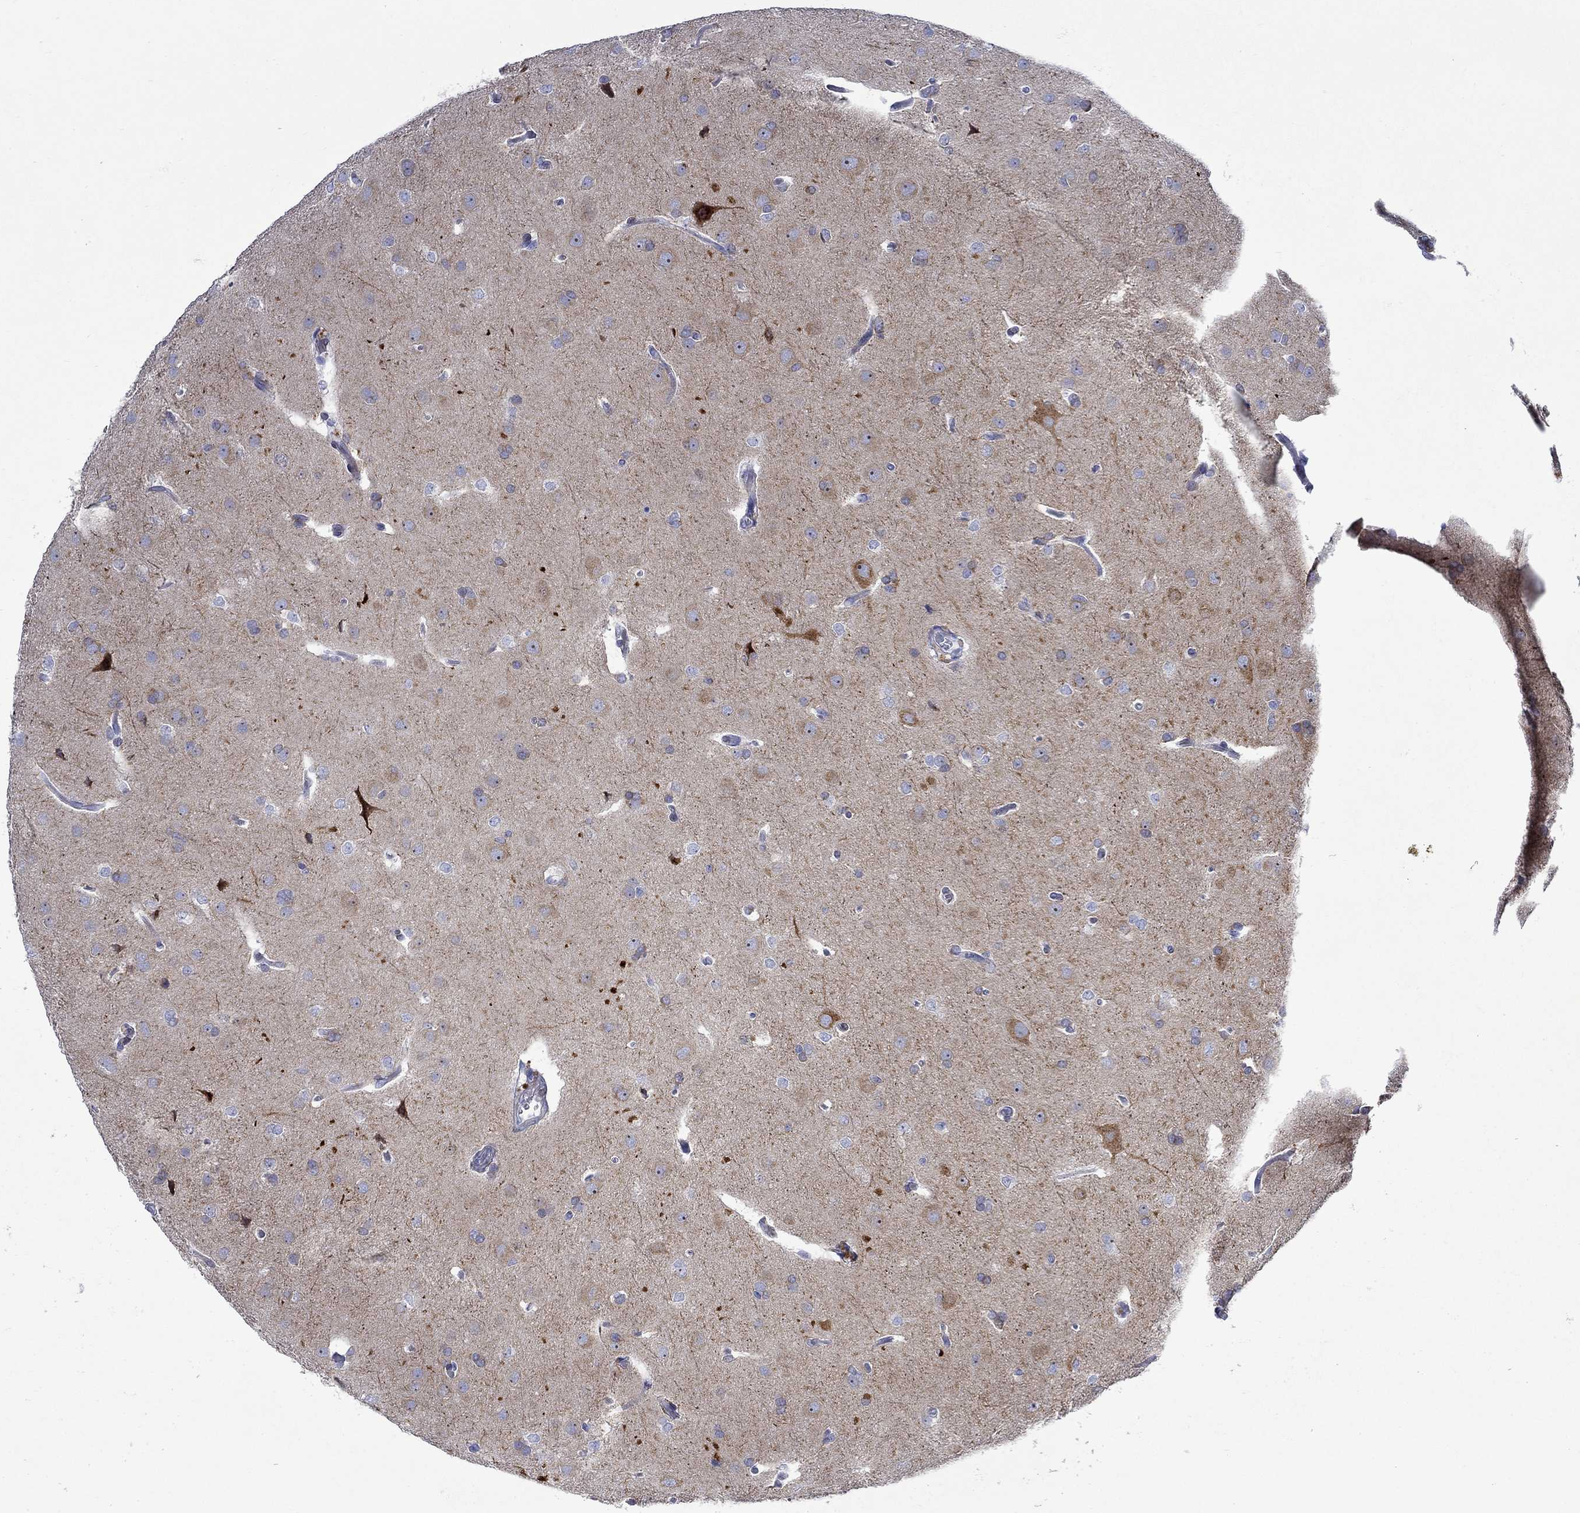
{"staining": {"intensity": "moderate", "quantity": "<25%", "location": "cytoplasmic/membranous"}, "tissue": "glioma", "cell_type": "Tumor cells", "image_type": "cancer", "snomed": [{"axis": "morphology", "description": "Glioma, malignant, Low grade"}, {"axis": "topography", "description": "Brain"}], "caption": "DAB immunohistochemical staining of malignant glioma (low-grade) displays moderate cytoplasmic/membranous protein expression in approximately <25% of tumor cells. (Brightfield microscopy of DAB IHC at high magnification).", "gene": "KSR2", "patient": {"sex": "female", "age": 32}}